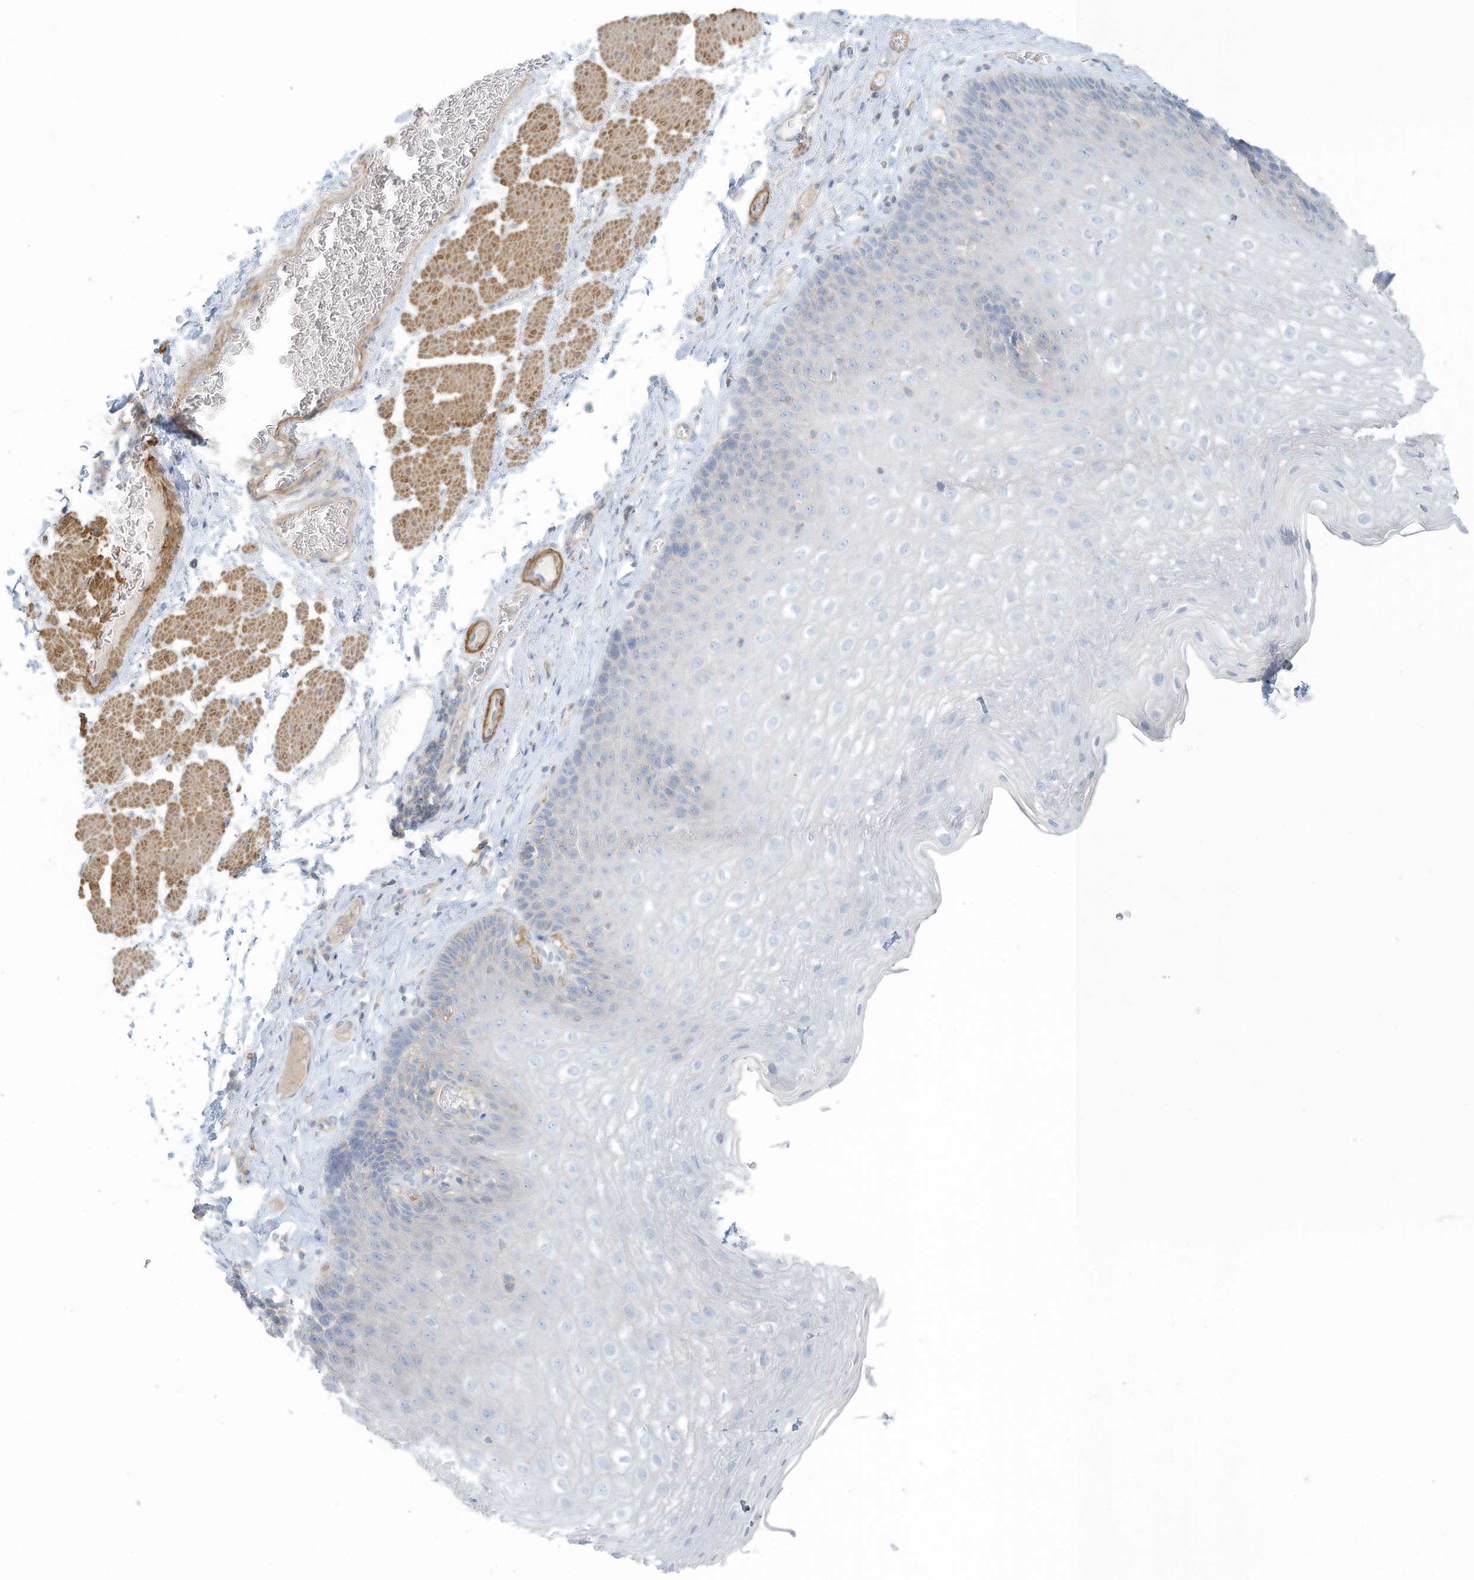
{"staining": {"intensity": "negative", "quantity": "none", "location": "none"}, "tissue": "esophagus", "cell_type": "Squamous epithelial cells", "image_type": "normal", "snomed": [{"axis": "morphology", "description": "Normal tissue, NOS"}, {"axis": "topography", "description": "Esophagus"}], "caption": "DAB immunohistochemical staining of benign esophagus exhibits no significant positivity in squamous epithelial cells.", "gene": "ZNF846", "patient": {"sex": "female", "age": 66}}